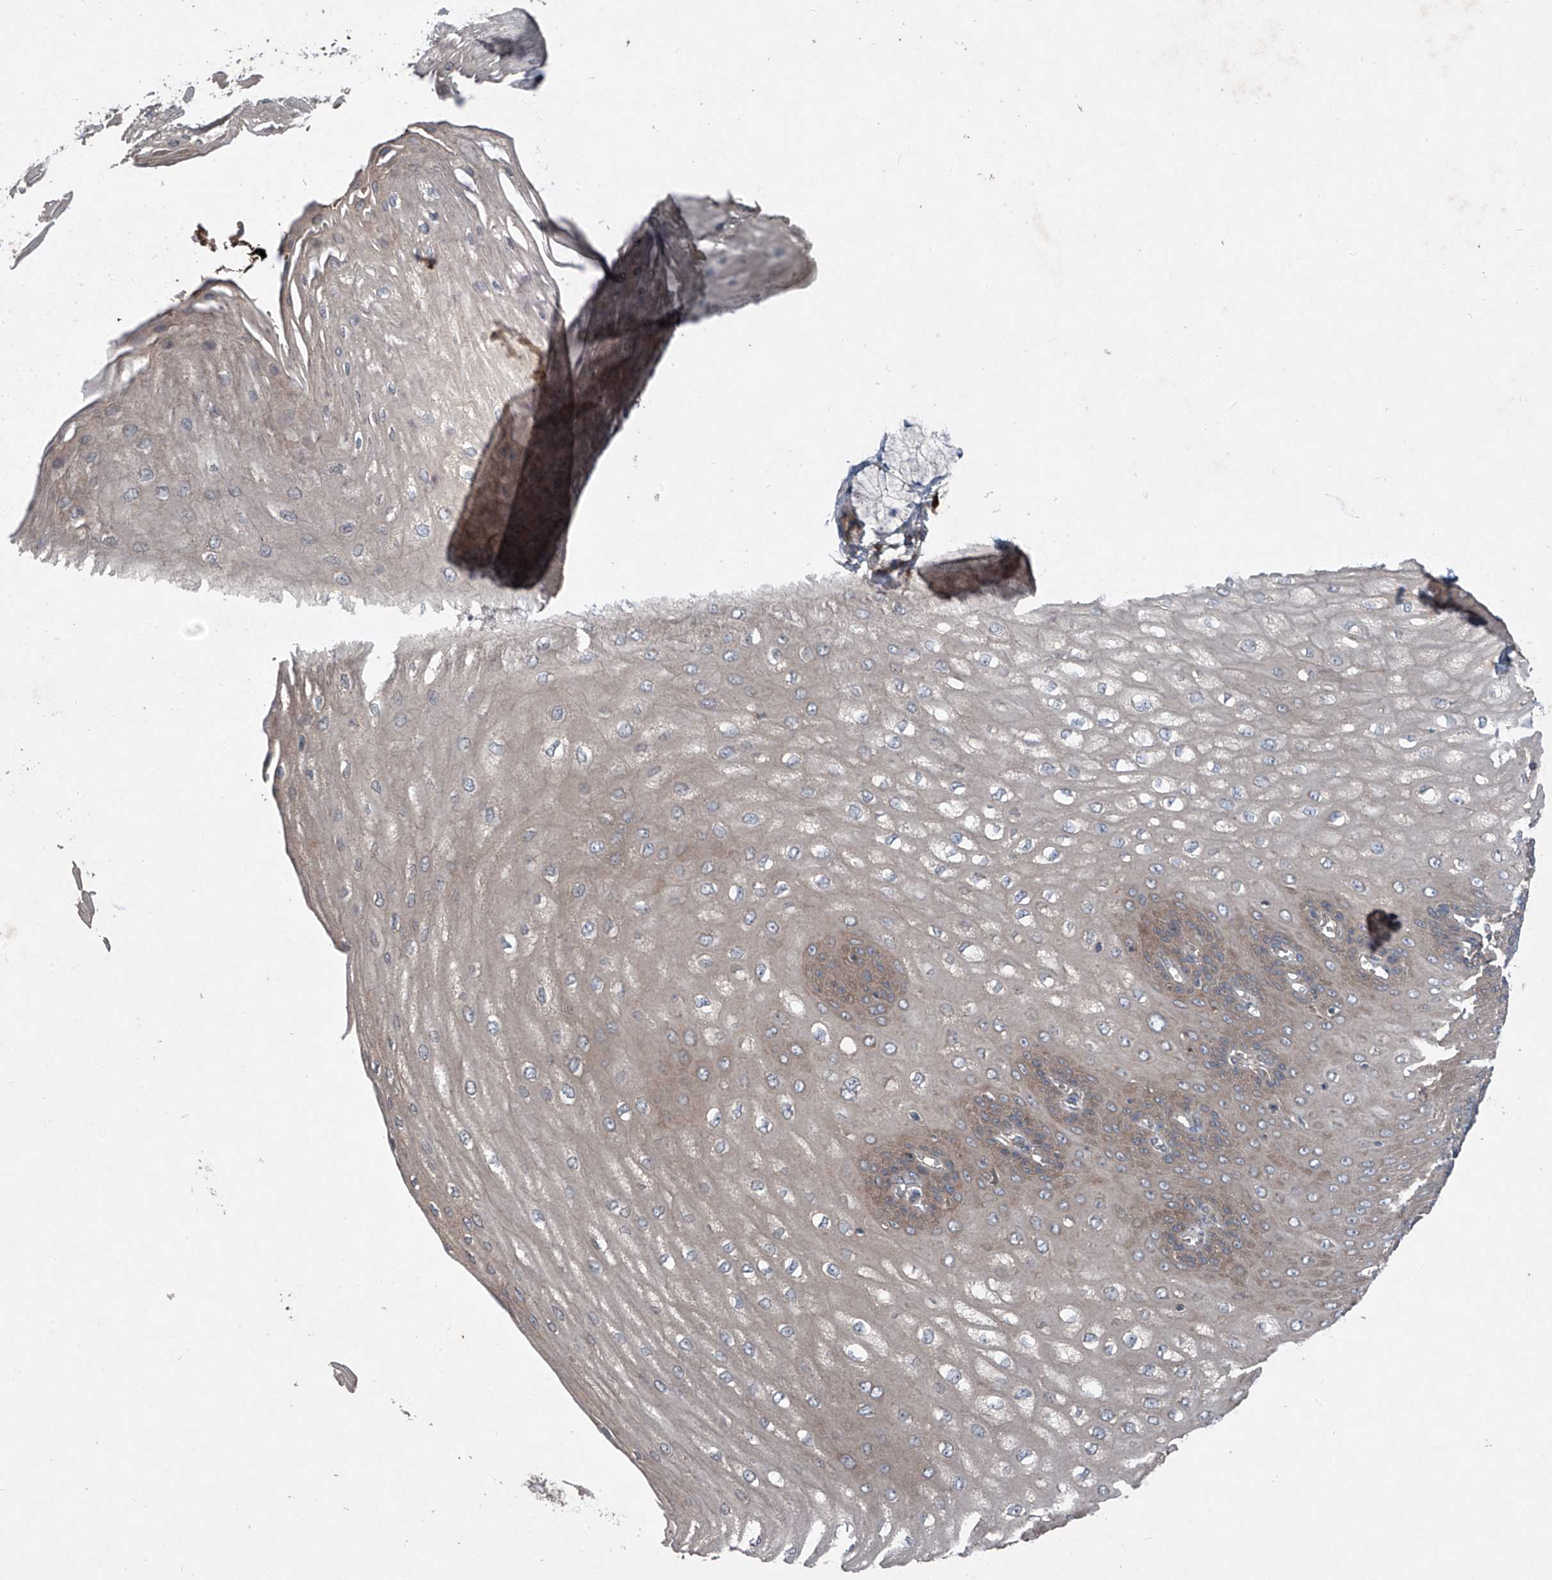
{"staining": {"intensity": "moderate", "quantity": ">75%", "location": "cytoplasmic/membranous"}, "tissue": "esophagus", "cell_type": "Squamous epithelial cells", "image_type": "normal", "snomed": [{"axis": "morphology", "description": "Normal tissue, NOS"}, {"axis": "topography", "description": "Esophagus"}], "caption": "Unremarkable esophagus shows moderate cytoplasmic/membranous positivity in about >75% of squamous epithelial cells The protein is shown in brown color, while the nuclei are stained blue..", "gene": "FOXRED2", "patient": {"sex": "male", "age": 60}}